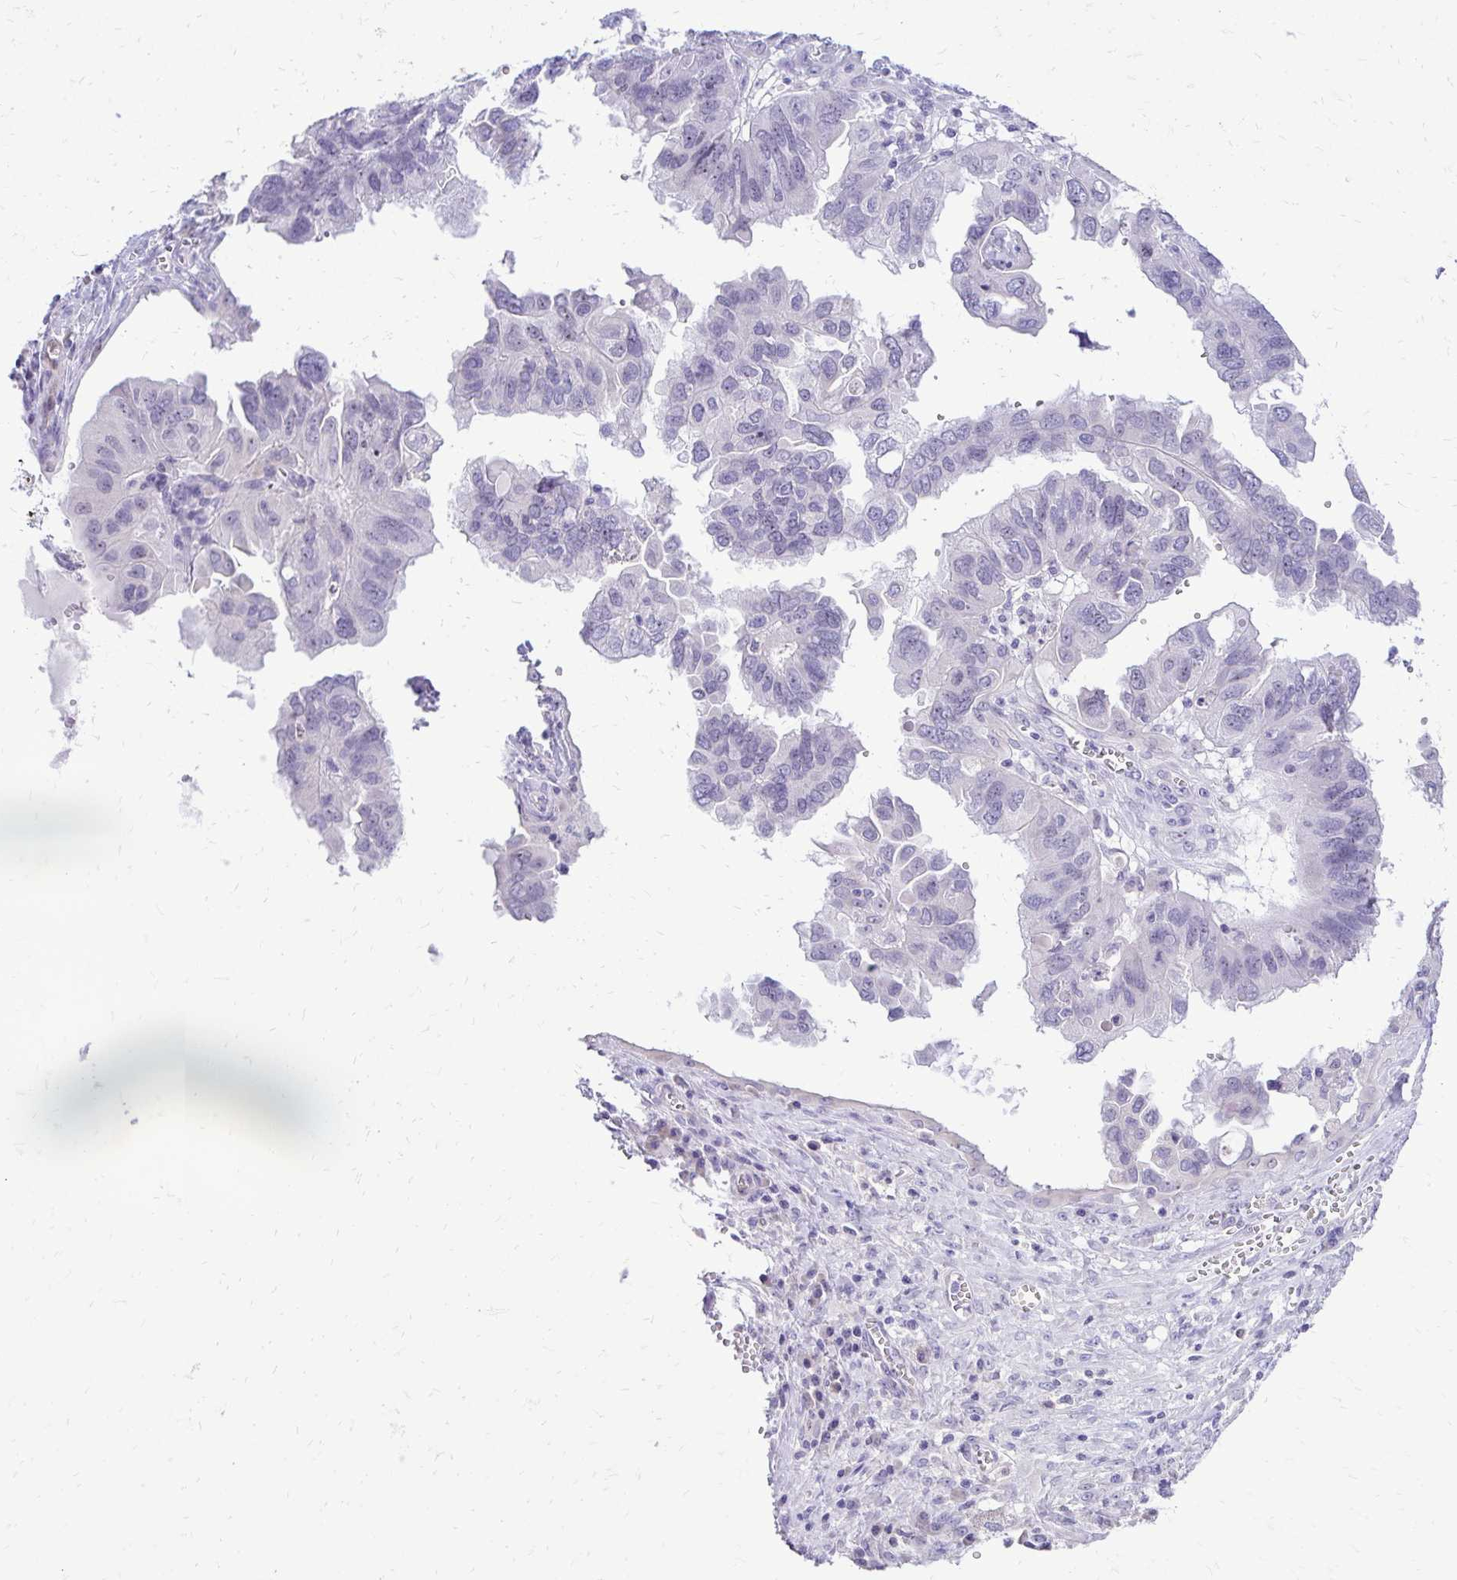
{"staining": {"intensity": "negative", "quantity": "none", "location": "none"}, "tissue": "ovarian cancer", "cell_type": "Tumor cells", "image_type": "cancer", "snomed": [{"axis": "morphology", "description": "Cystadenocarcinoma, serous, NOS"}, {"axis": "topography", "description": "Ovary"}], "caption": "This is an immunohistochemistry (IHC) histopathology image of ovarian cancer (serous cystadenocarcinoma). There is no staining in tumor cells.", "gene": "NIFK", "patient": {"sex": "female", "age": 79}}